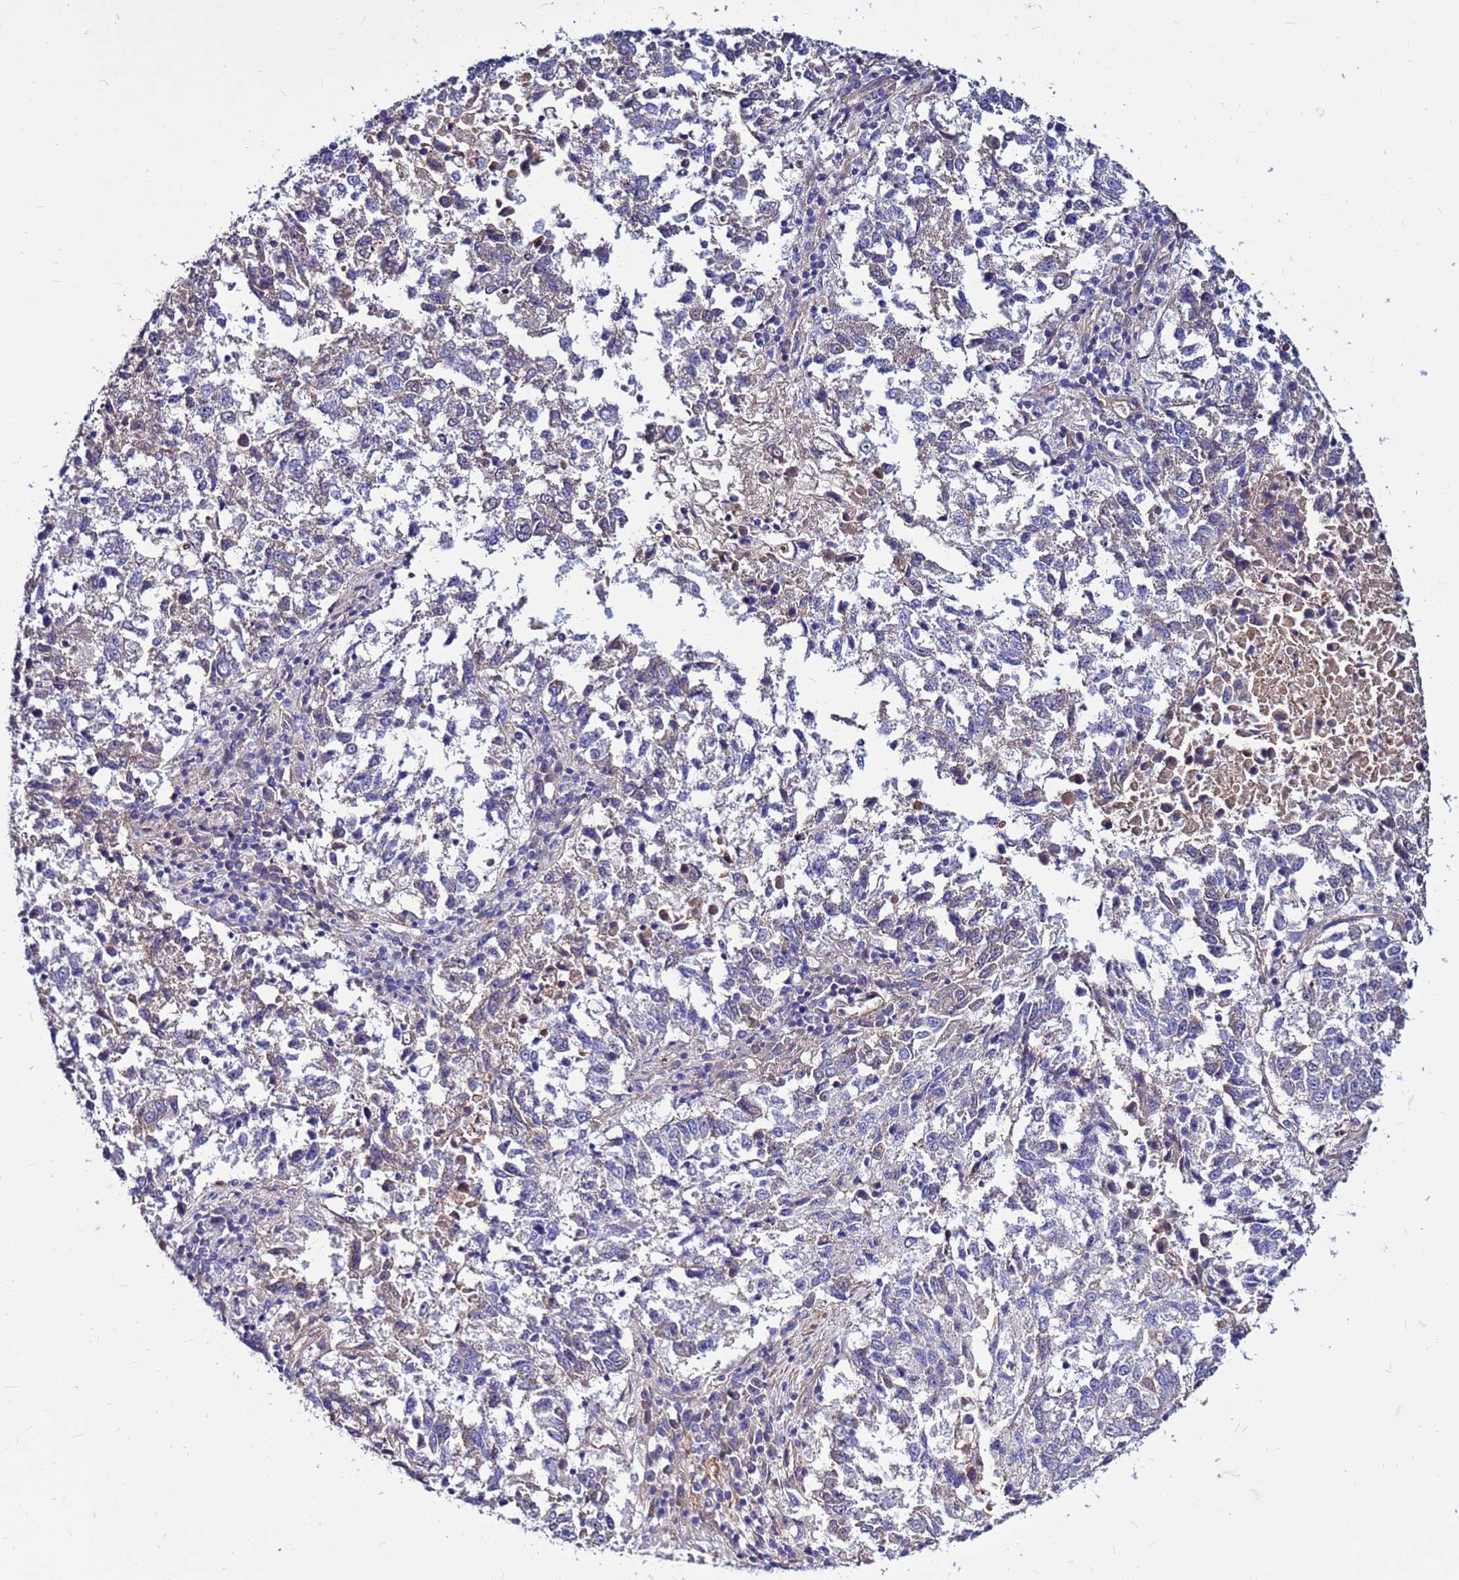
{"staining": {"intensity": "weak", "quantity": "<25%", "location": "cytoplasmic/membranous"}, "tissue": "lung cancer", "cell_type": "Tumor cells", "image_type": "cancer", "snomed": [{"axis": "morphology", "description": "Squamous cell carcinoma, NOS"}, {"axis": "topography", "description": "Lung"}], "caption": "Immunohistochemistry histopathology image of neoplastic tissue: squamous cell carcinoma (lung) stained with DAB (3,3'-diaminobenzidine) reveals no significant protein staining in tumor cells.", "gene": "CRHBP", "patient": {"sex": "male", "age": 73}}